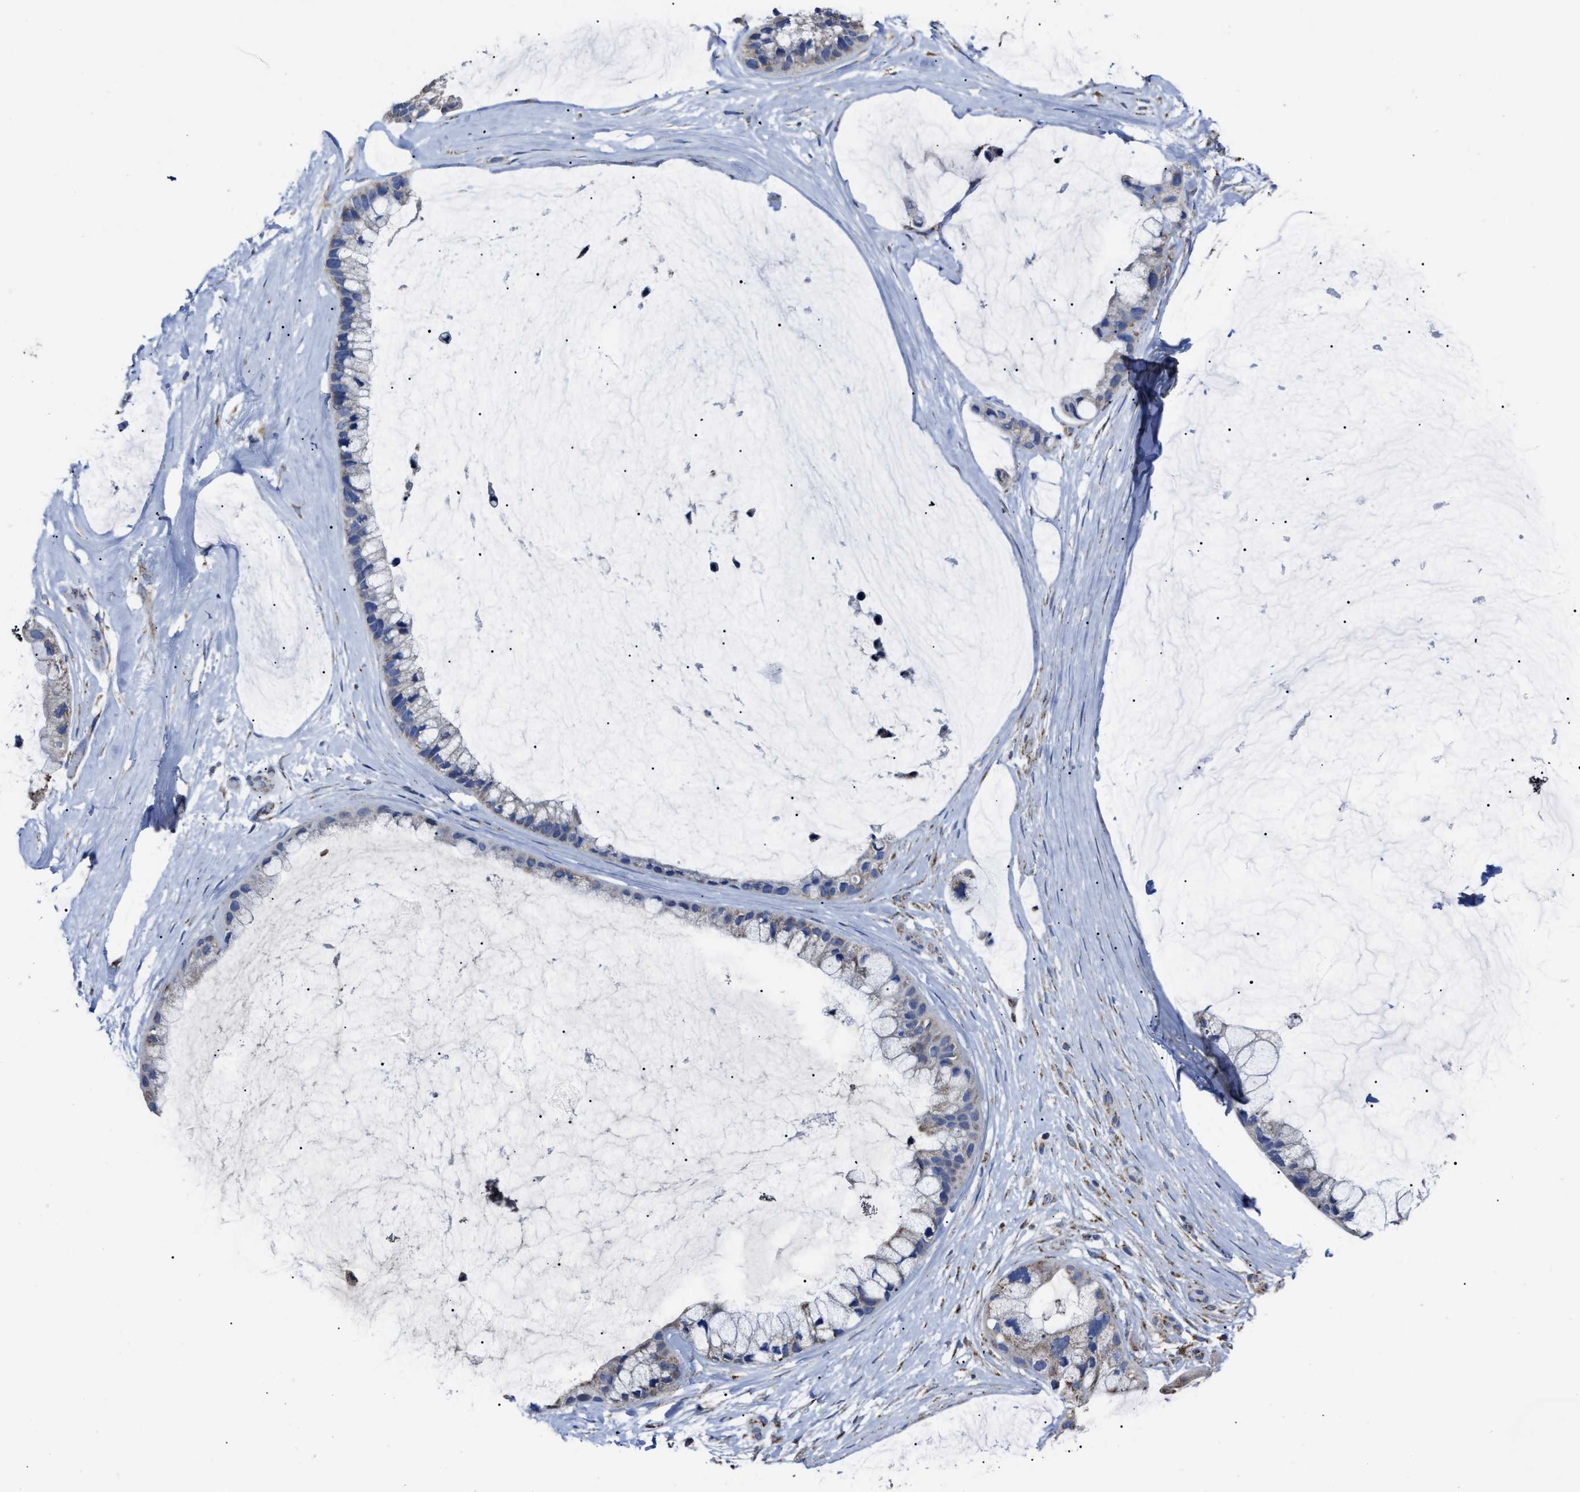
{"staining": {"intensity": "weak", "quantity": "<25%", "location": "cytoplasmic/membranous"}, "tissue": "ovarian cancer", "cell_type": "Tumor cells", "image_type": "cancer", "snomed": [{"axis": "morphology", "description": "Cystadenocarcinoma, mucinous, NOS"}, {"axis": "topography", "description": "Ovary"}], "caption": "Tumor cells show no significant positivity in ovarian mucinous cystadenocarcinoma.", "gene": "NDUFV3", "patient": {"sex": "female", "age": 39}}